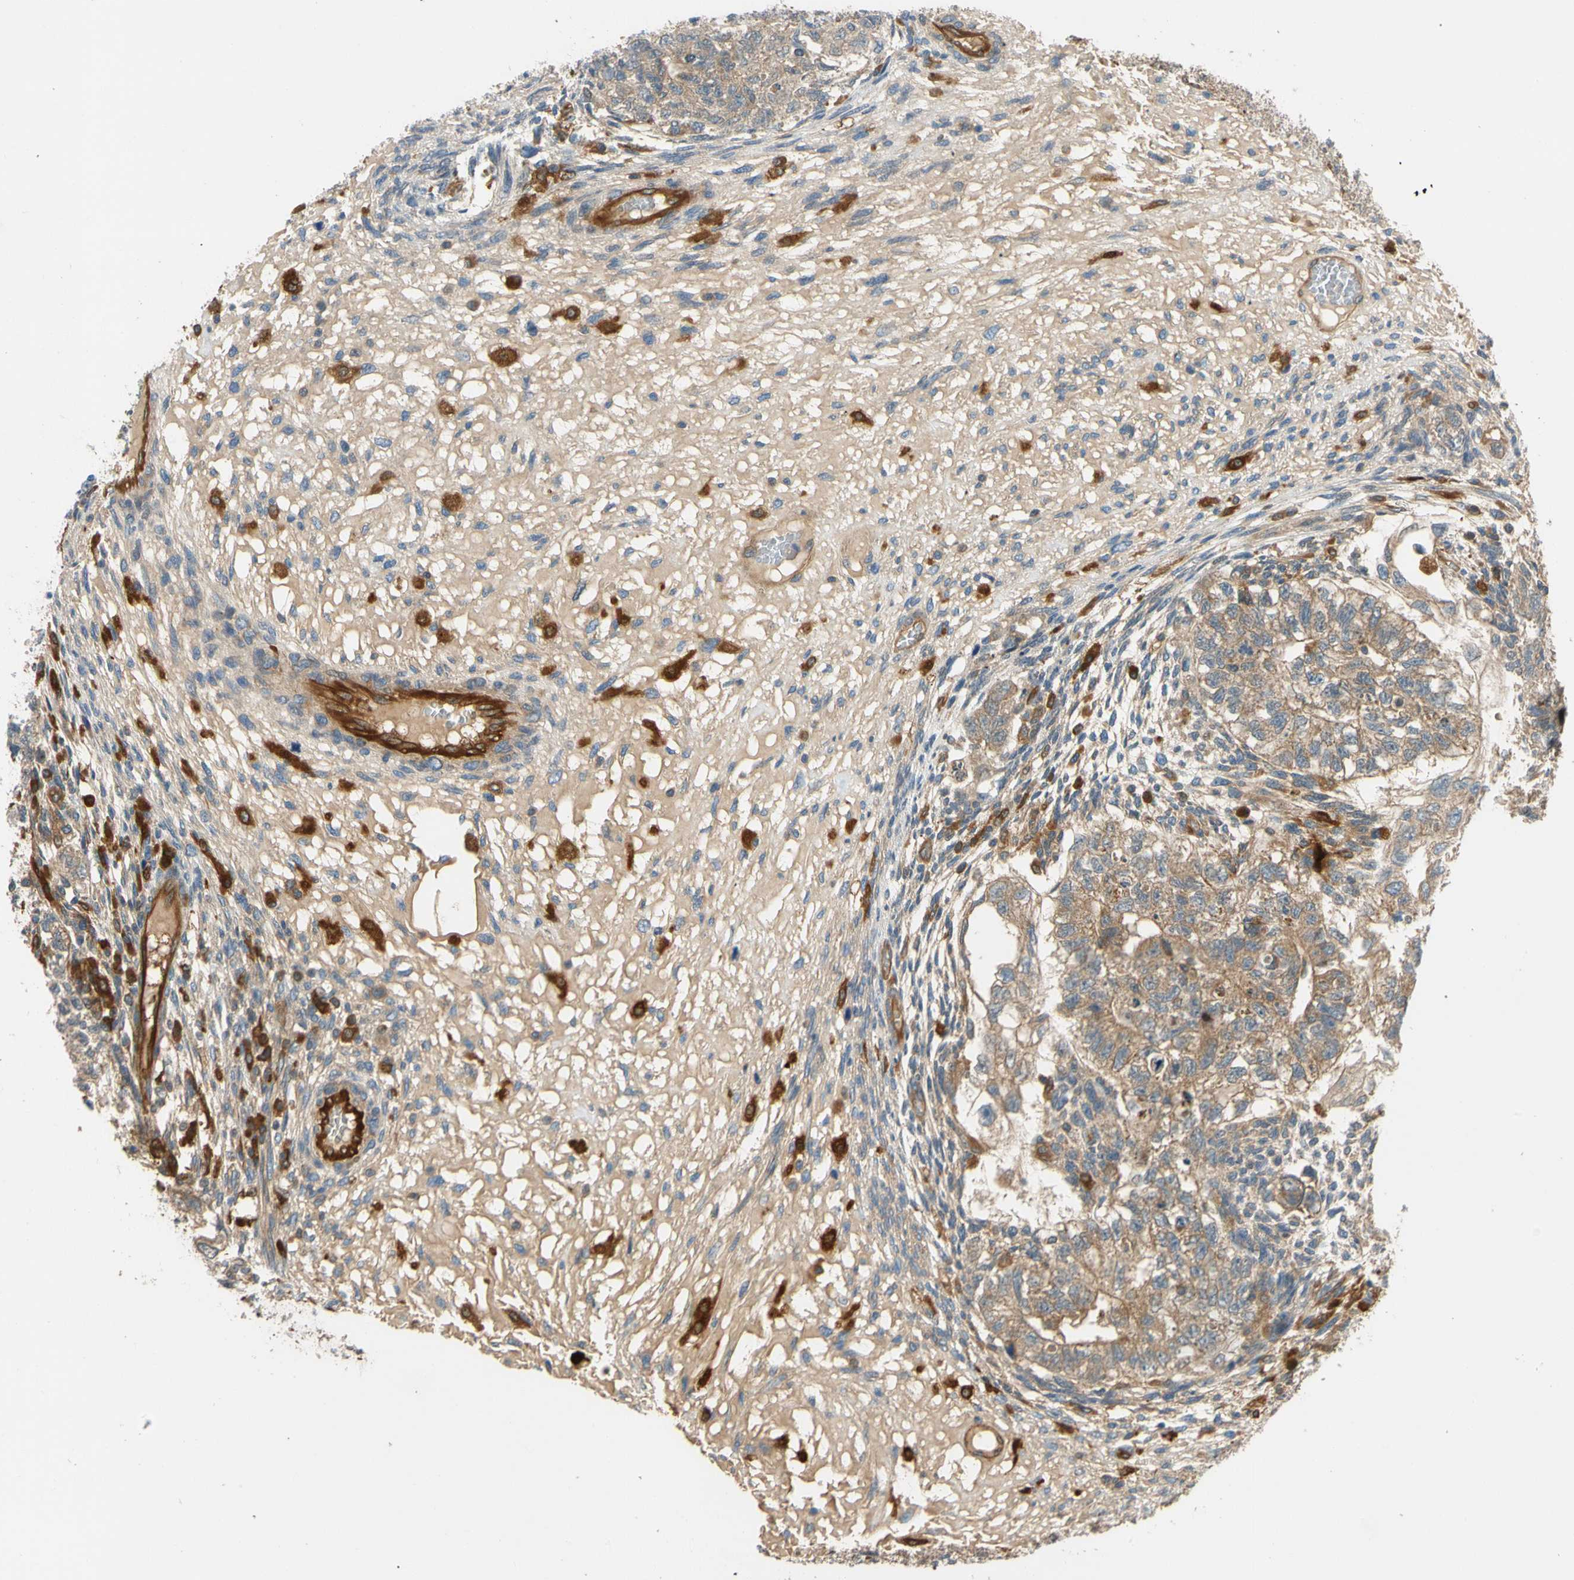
{"staining": {"intensity": "moderate", "quantity": ">75%", "location": "cytoplasmic/membranous"}, "tissue": "testis cancer", "cell_type": "Tumor cells", "image_type": "cancer", "snomed": [{"axis": "morphology", "description": "Normal tissue, NOS"}, {"axis": "morphology", "description": "Carcinoma, Embryonal, NOS"}, {"axis": "topography", "description": "Testis"}], "caption": "Protein staining displays moderate cytoplasmic/membranous expression in approximately >75% of tumor cells in testis cancer (embryonal carcinoma). The protein of interest is stained brown, and the nuclei are stained in blue (DAB (3,3'-diaminobenzidine) IHC with brightfield microscopy, high magnification).", "gene": "PARP14", "patient": {"sex": "male", "age": 36}}